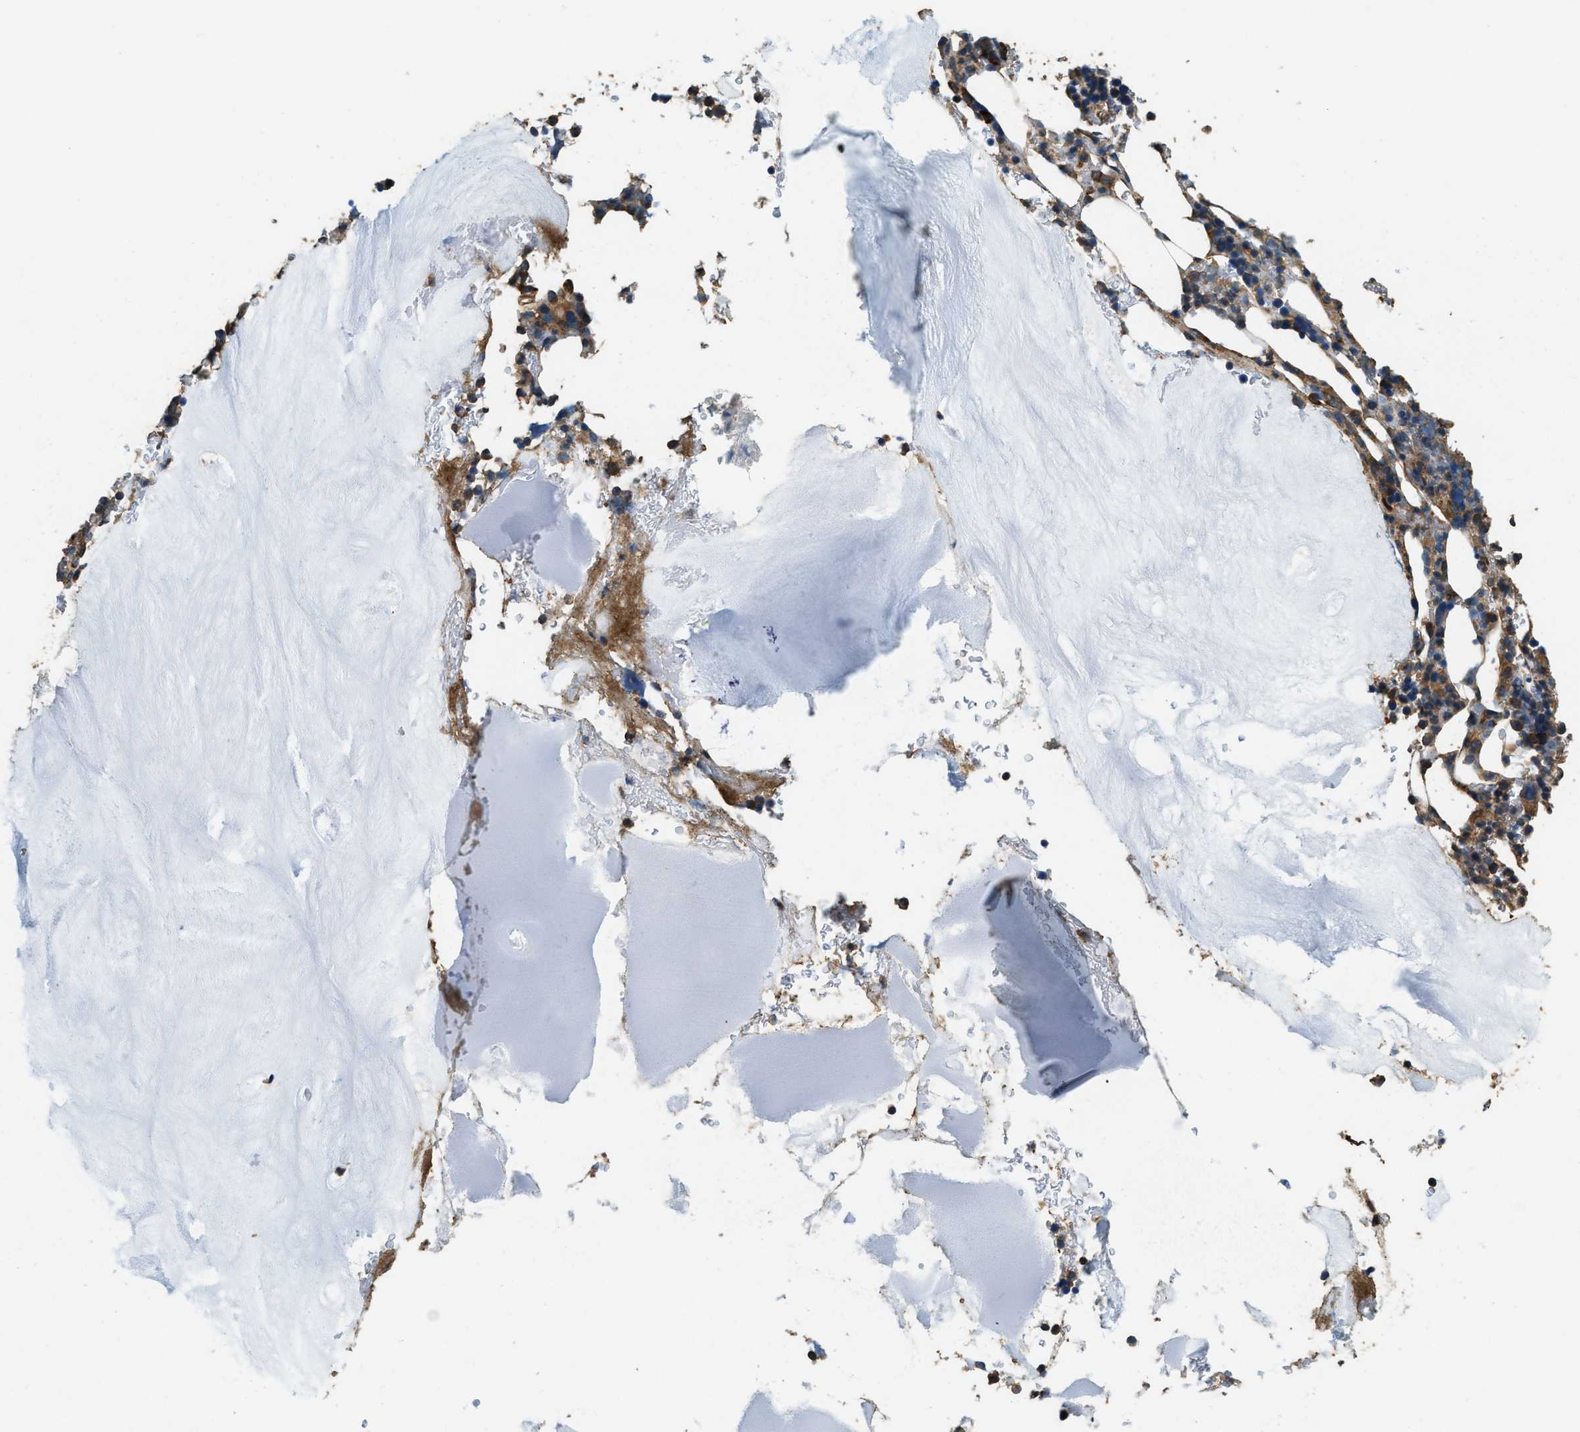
{"staining": {"intensity": "moderate", "quantity": "25%-75%", "location": "cytoplasmic/membranous"}, "tissue": "bone marrow", "cell_type": "Hematopoietic cells", "image_type": "normal", "snomed": [{"axis": "morphology", "description": "Normal tissue, NOS"}, {"axis": "topography", "description": "Bone marrow"}], "caption": "Approximately 25%-75% of hematopoietic cells in benign bone marrow exhibit moderate cytoplasmic/membranous protein positivity as visualized by brown immunohistochemical staining.", "gene": "ERGIC1", "patient": {"sex": "female", "age": 81}}